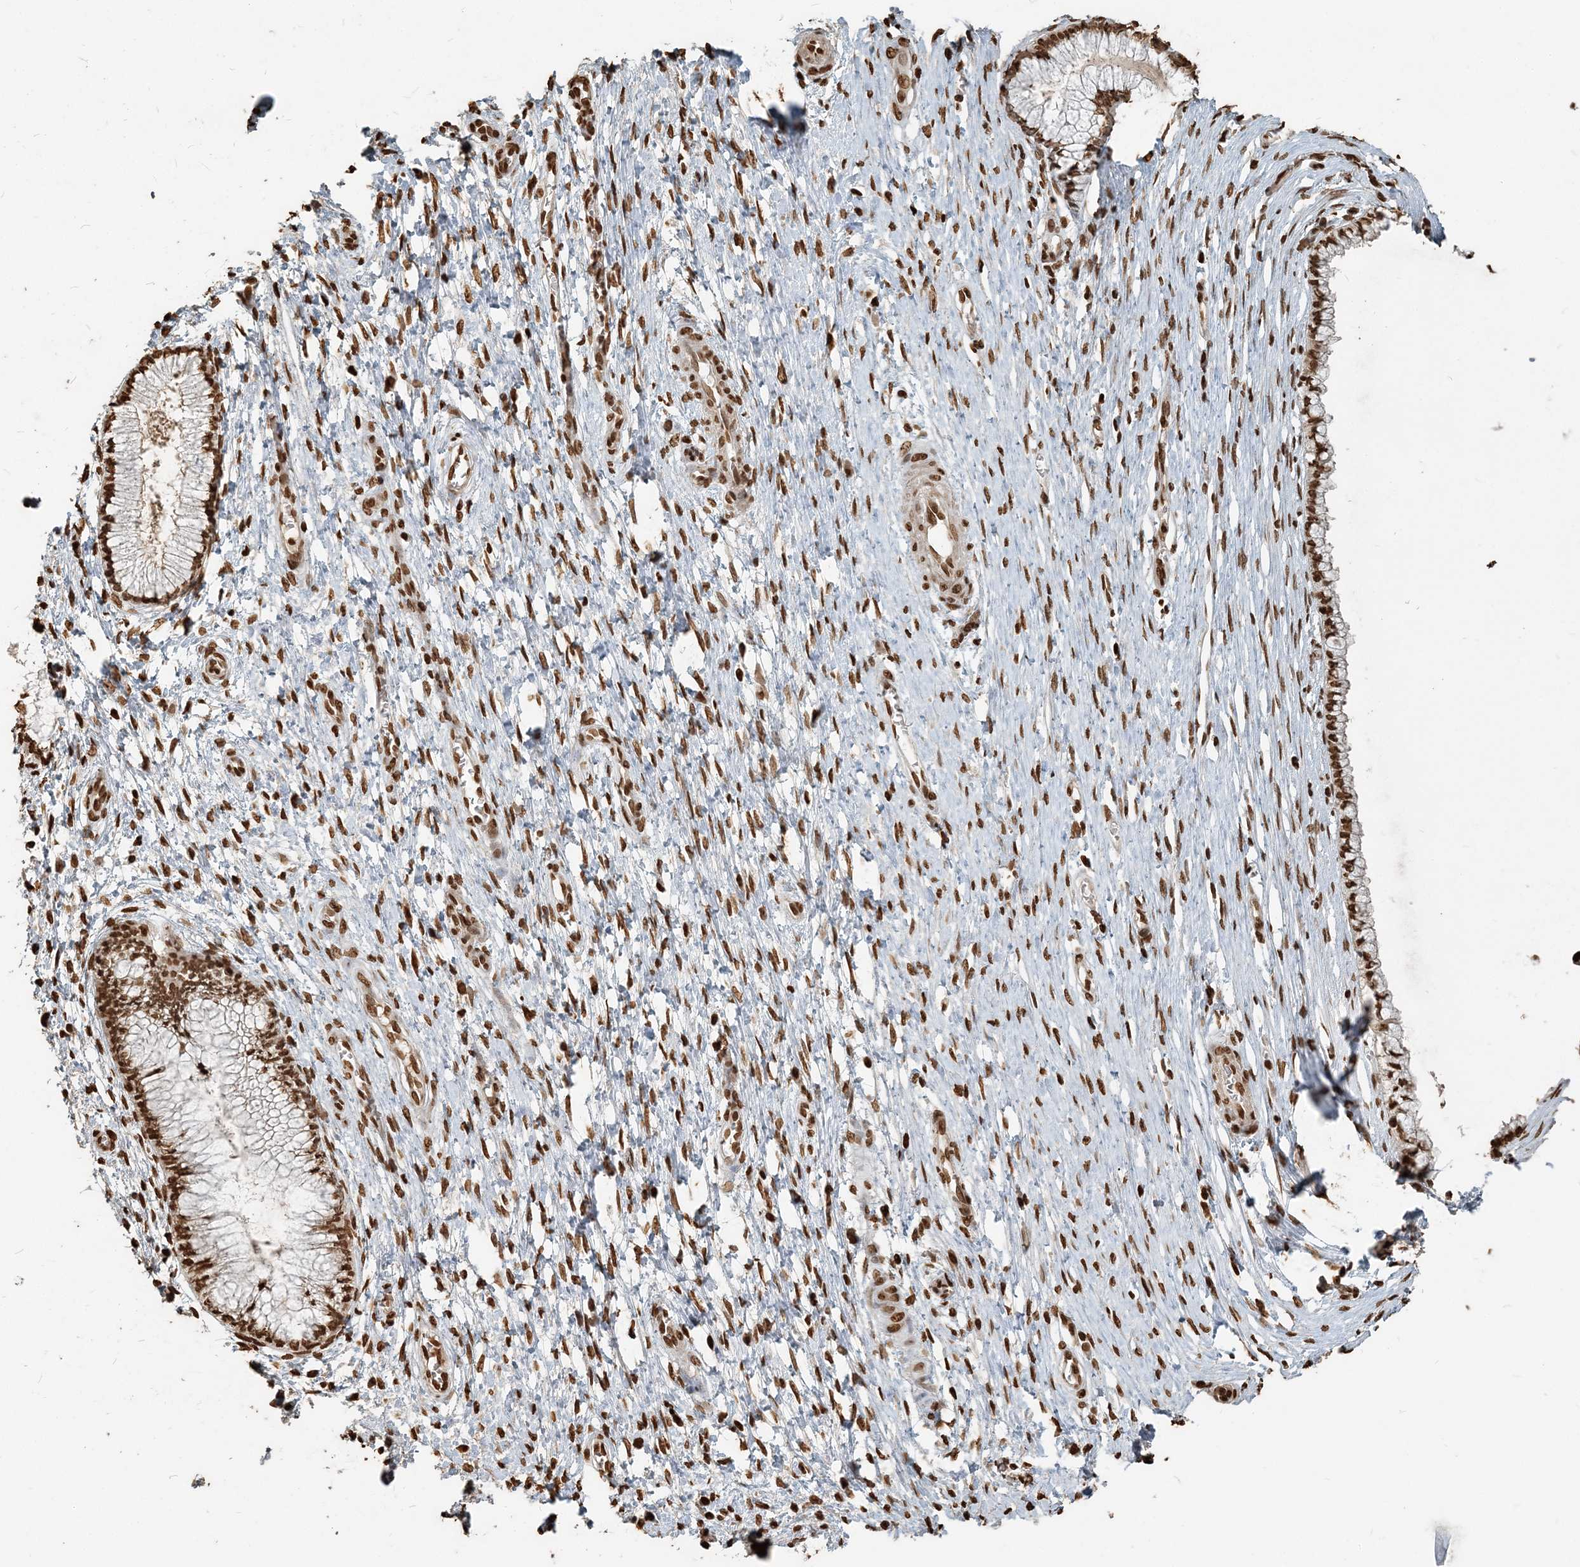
{"staining": {"intensity": "strong", "quantity": ">75%", "location": "nuclear"}, "tissue": "cervix", "cell_type": "Glandular cells", "image_type": "normal", "snomed": [{"axis": "morphology", "description": "Normal tissue, NOS"}, {"axis": "topography", "description": "Cervix"}], "caption": "Brown immunohistochemical staining in benign human cervix reveals strong nuclear expression in approximately >75% of glandular cells.", "gene": "H3", "patient": {"sex": "female", "age": 55}}